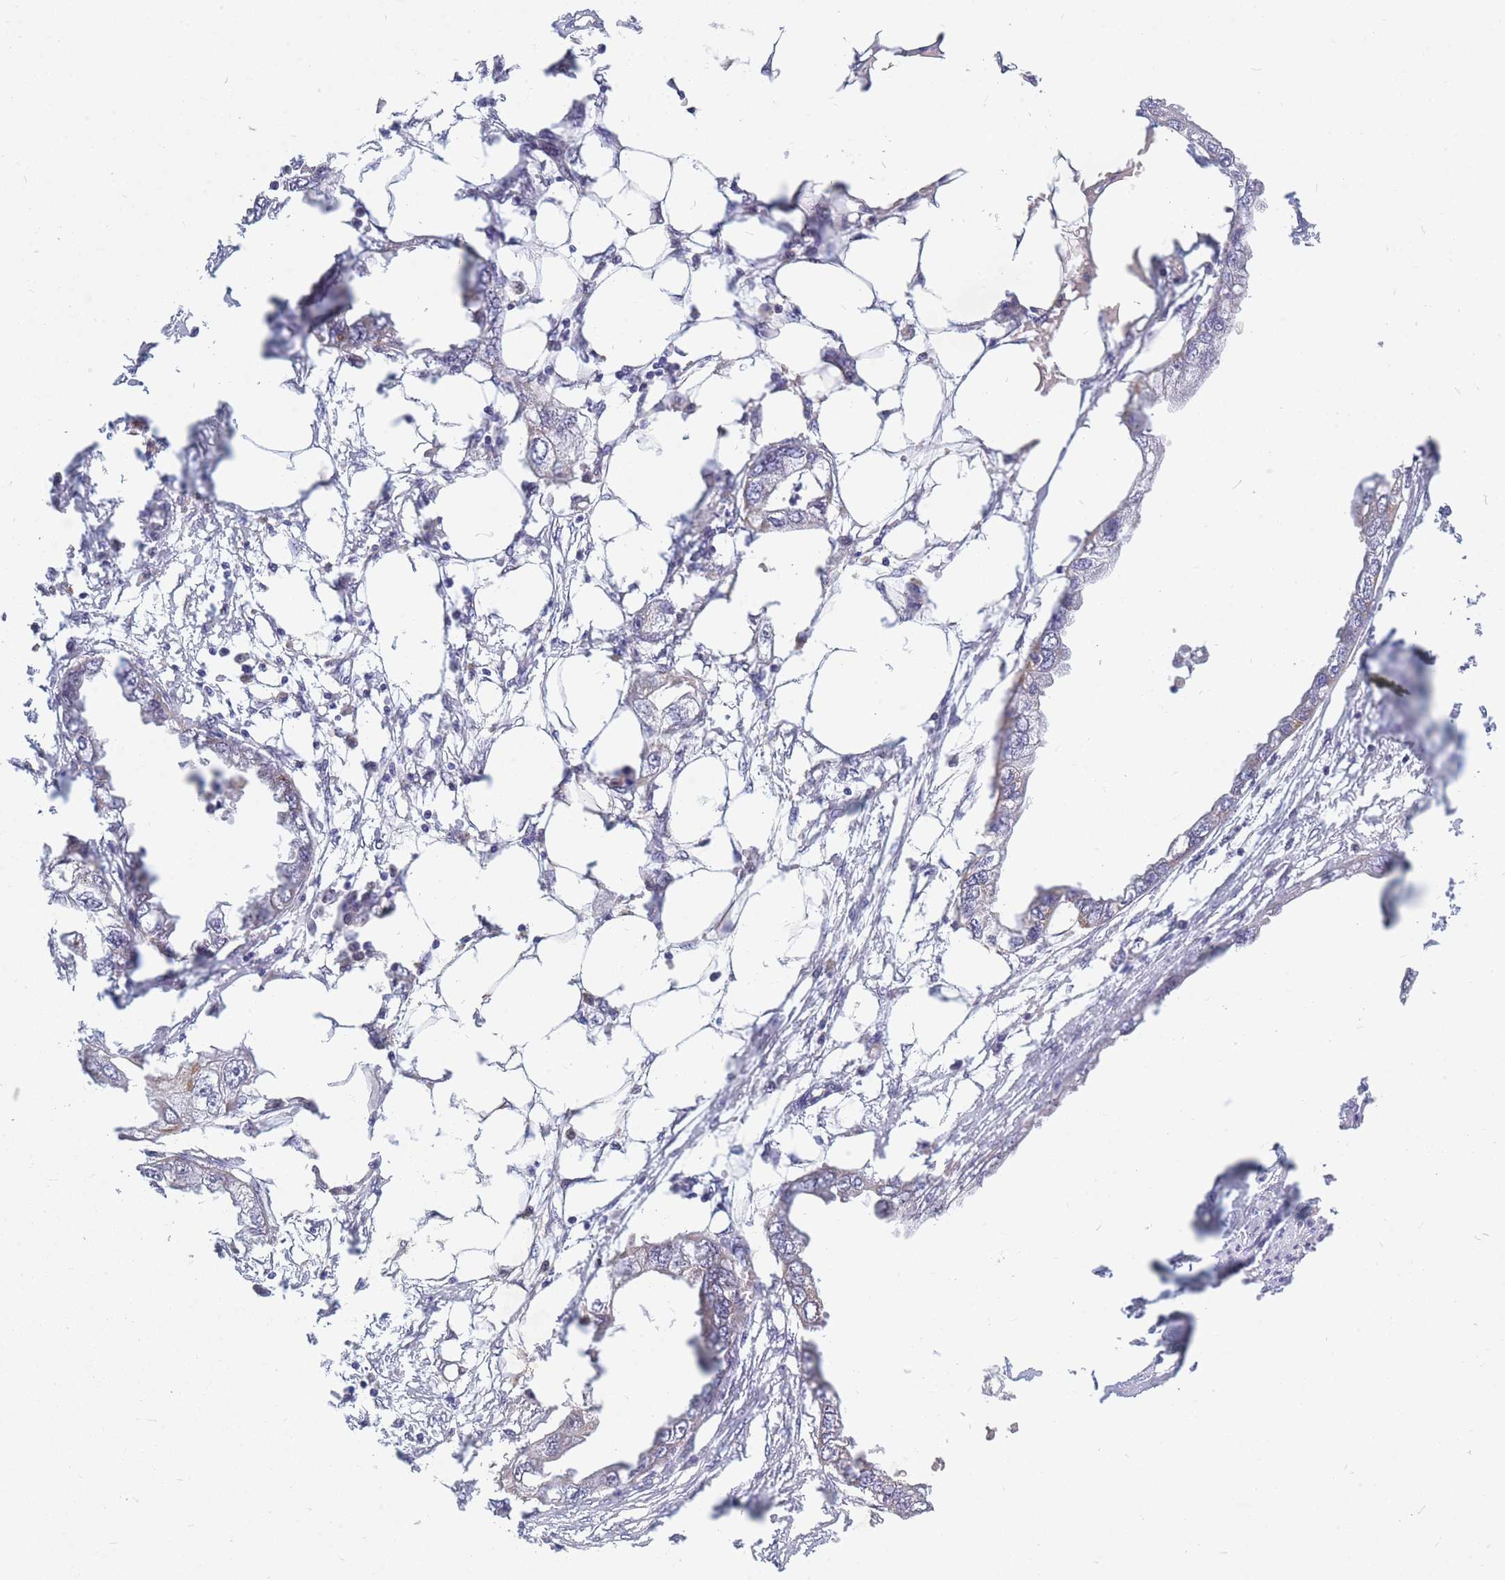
{"staining": {"intensity": "negative", "quantity": "none", "location": "none"}, "tissue": "endometrial cancer", "cell_type": "Tumor cells", "image_type": "cancer", "snomed": [{"axis": "morphology", "description": "Adenocarcinoma, NOS"}, {"axis": "morphology", "description": "Adenocarcinoma, metastatic, NOS"}, {"axis": "topography", "description": "Adipose tissue"}, {"axis": "topography", "description": "Endometrium"}], "caption": "Immunohistochemical staining of human metastatic adenocarcinoma (endometrial) displays no significant expression in tumor cells. (DAB immunohistochemistry (IHC), high magnification).", "gene": "MOB4", "patient": {"sex": "female", "age": 67}}